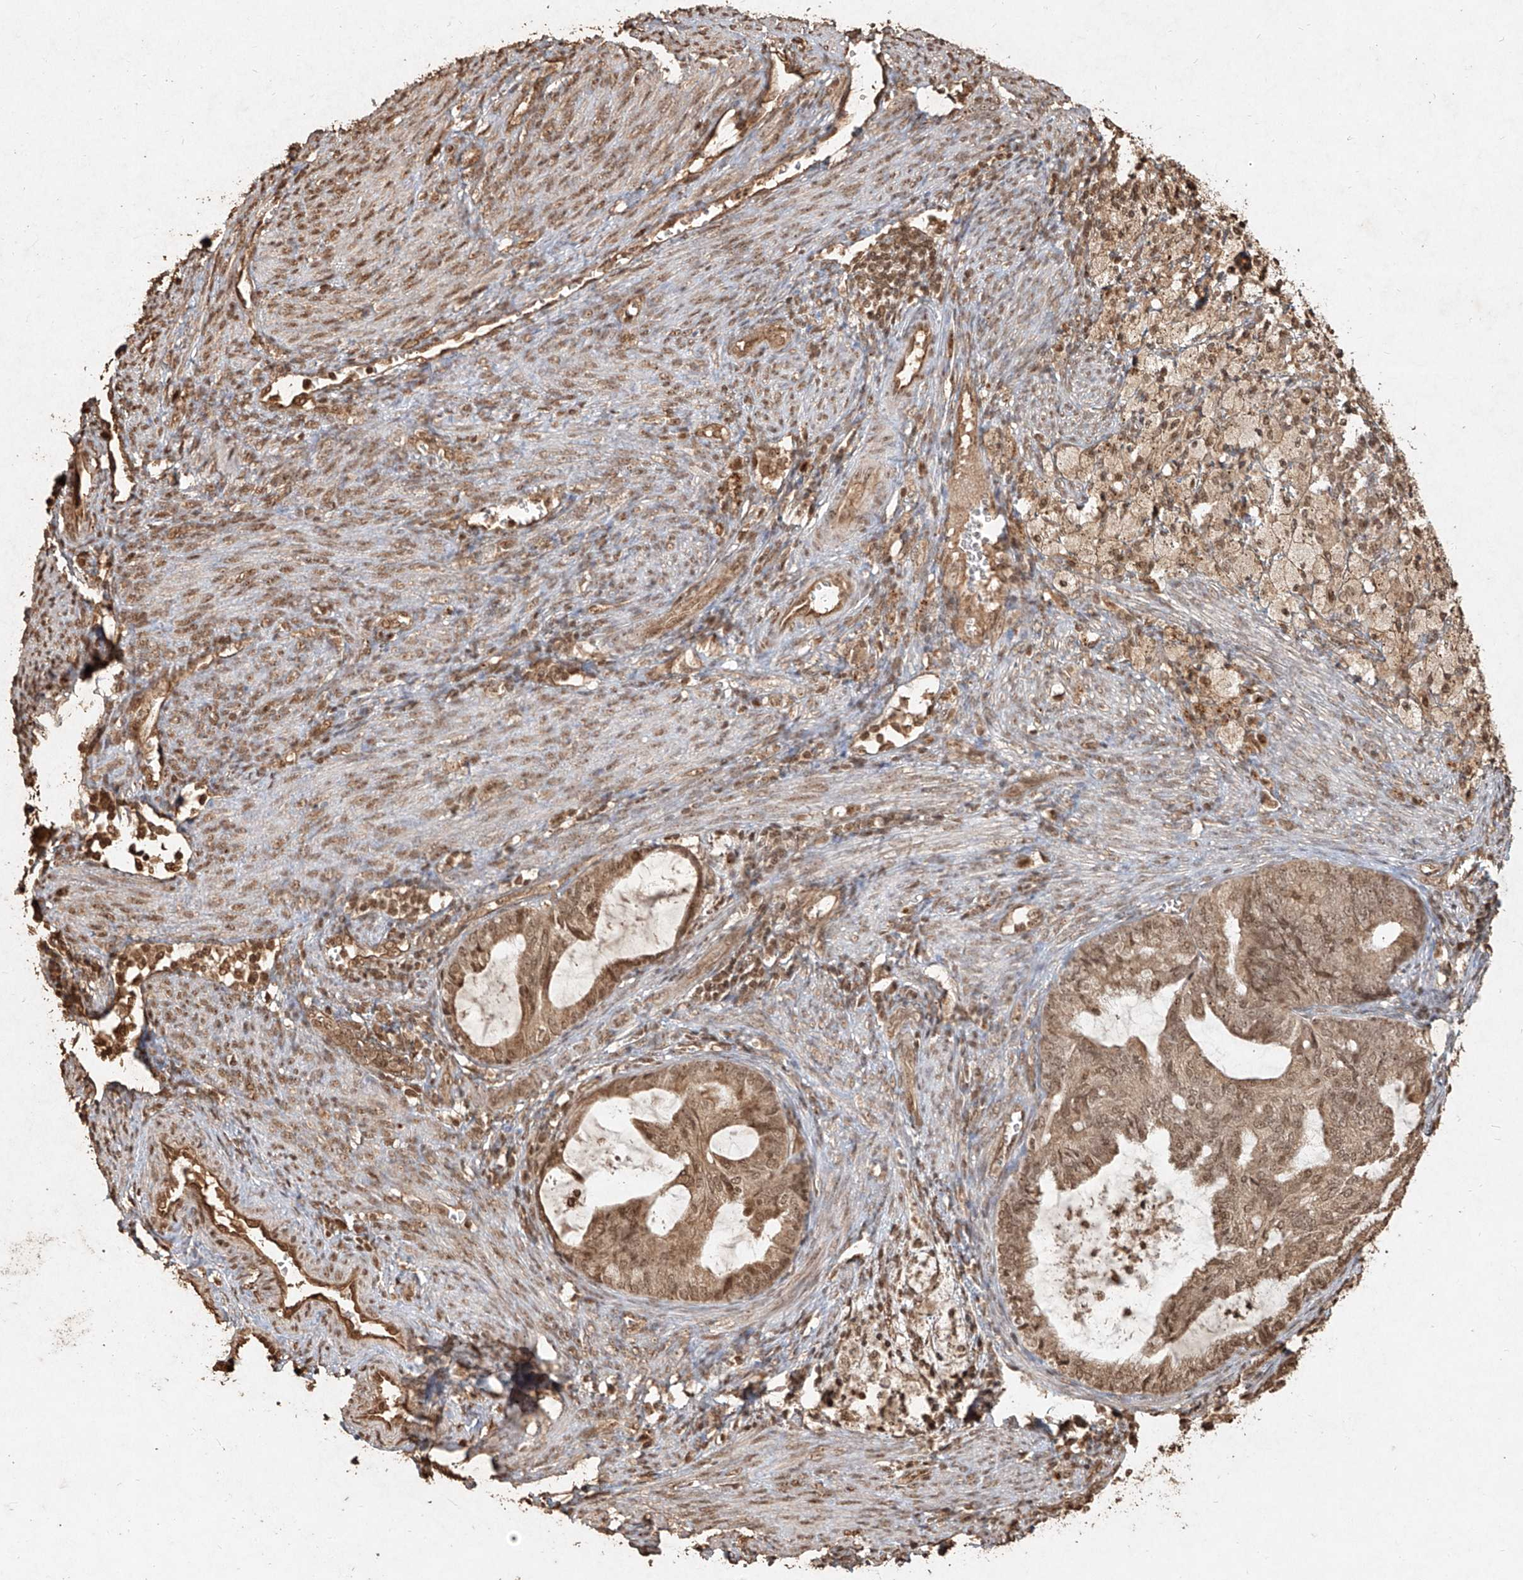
{"staining": {"intensity": "moderate", "quantity": ">75%", "location": "cytoplasmic/membranous,nuclear"}, "tissue": "cervical cancer", "cell_type": "Tumor cells", "image_type": "cancer", "snomed": [{"axis": "morphology", "description": "Normal tissue, NOS"}, {"axis": "morphology", "description": "Adenocarcinoma, NOS"}, {"axis": "topography", "description": "Cervix"}, {"axis": "topography", "description": "Endometrium"}], "caption": "About >75% of tumor cells in cervical cancer display moderate cytoplasmic/membranous and nuclear protein expression as visualized by brown immunohistochemical staining.", "gene": "UBE2K", "patient": {"sex": "female", "age": 86}}